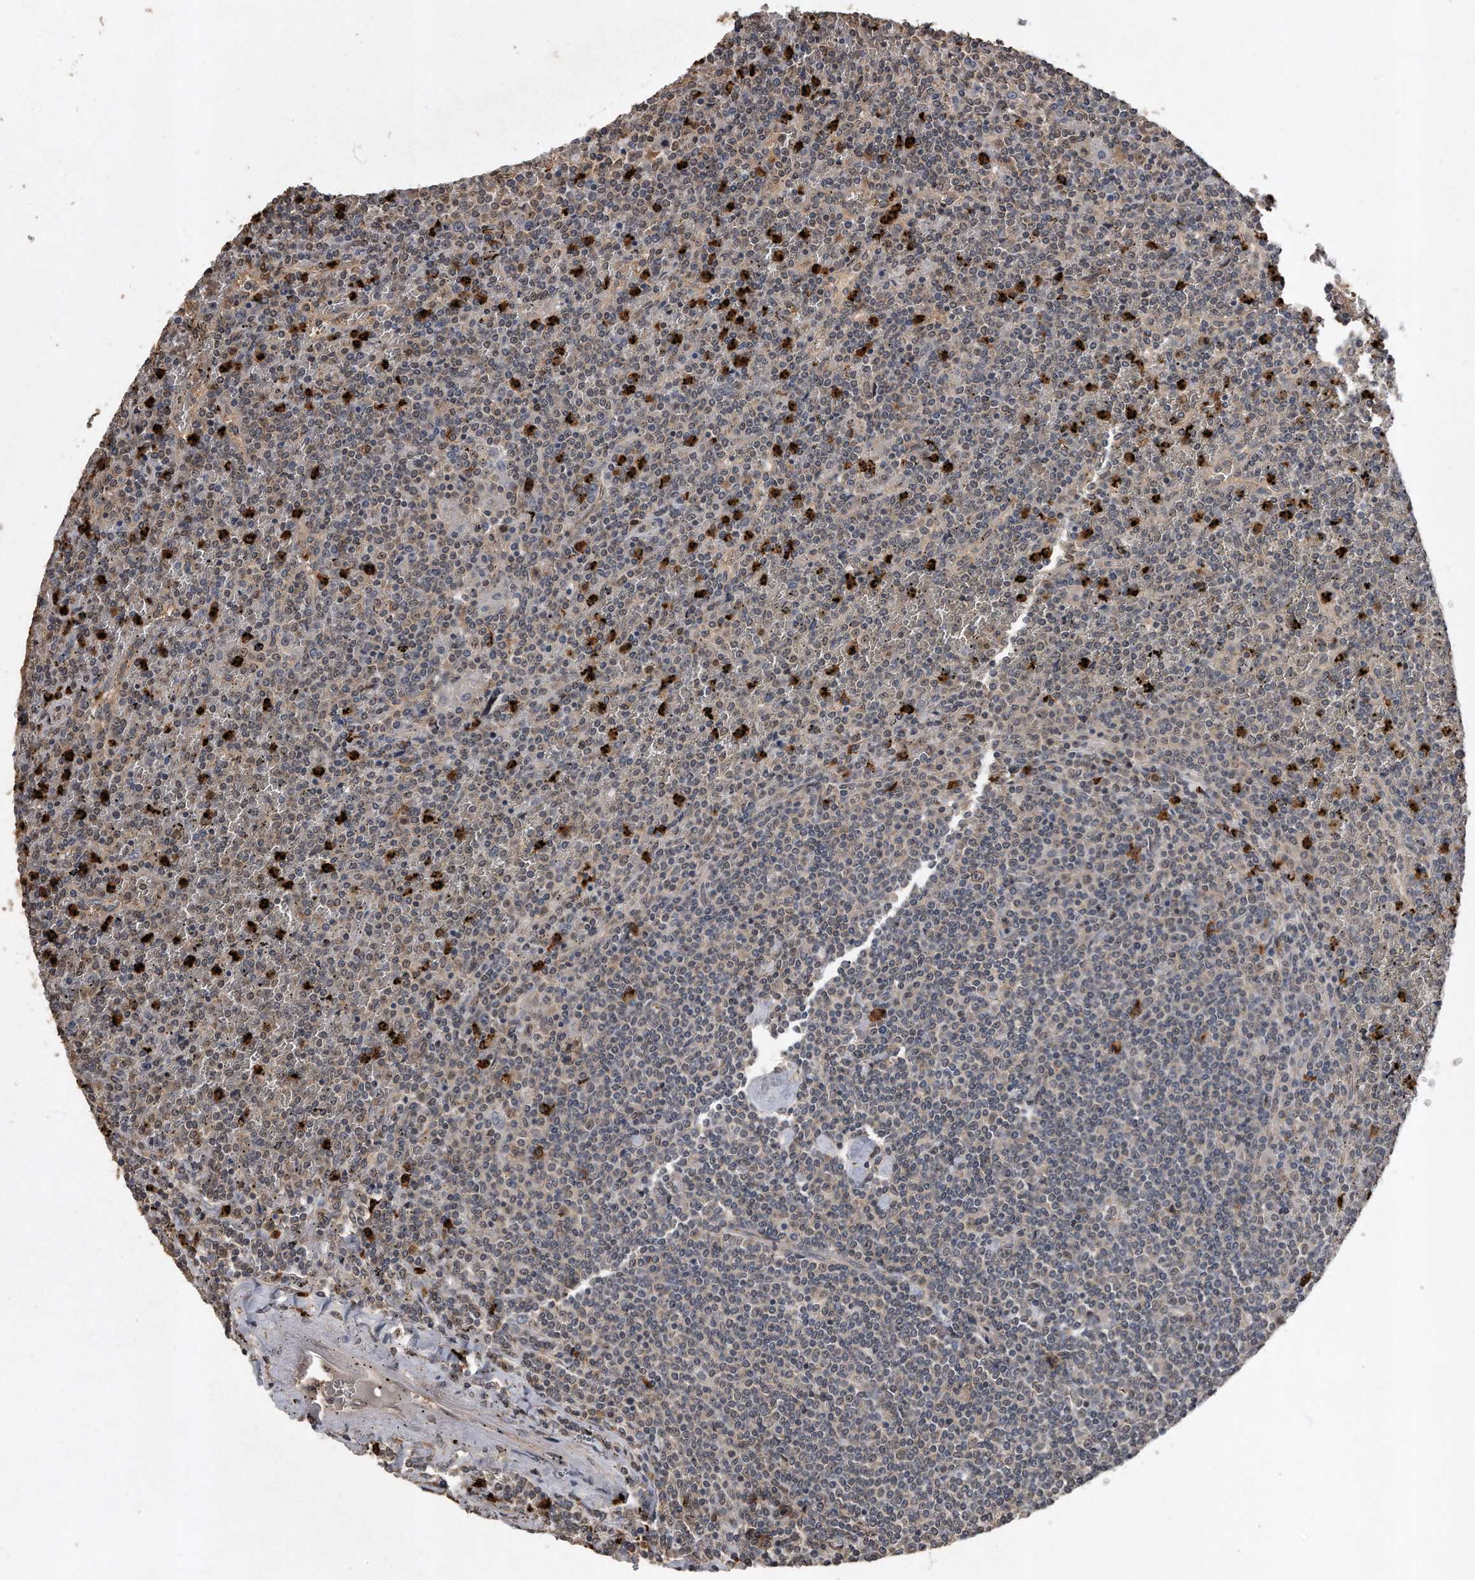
{"staining": {"intensity": "weak", "quantity": "<25%", "location": "nuclear"}, "tissue": "lymphoma", "cell_type": "Tumor cells", "image_type": "cancer", "snomed": [{"axis": "morphology", "description": "Malignant lymphoma, non-Hodgkin's type, Low grade"}, {"axis": "topography", "description": "Spleen"}], "caption": "The immunohistochemistry photomicrograph has no significant expression in tumor cells of malignant lymphoma, non-Hodgkin's type (low-grade) tissue. (Brightfield microscopy of DAB immunohistochemistry at high magnification).", "gene": "PELO", "patient": {"sex": "female", "age": 19}}